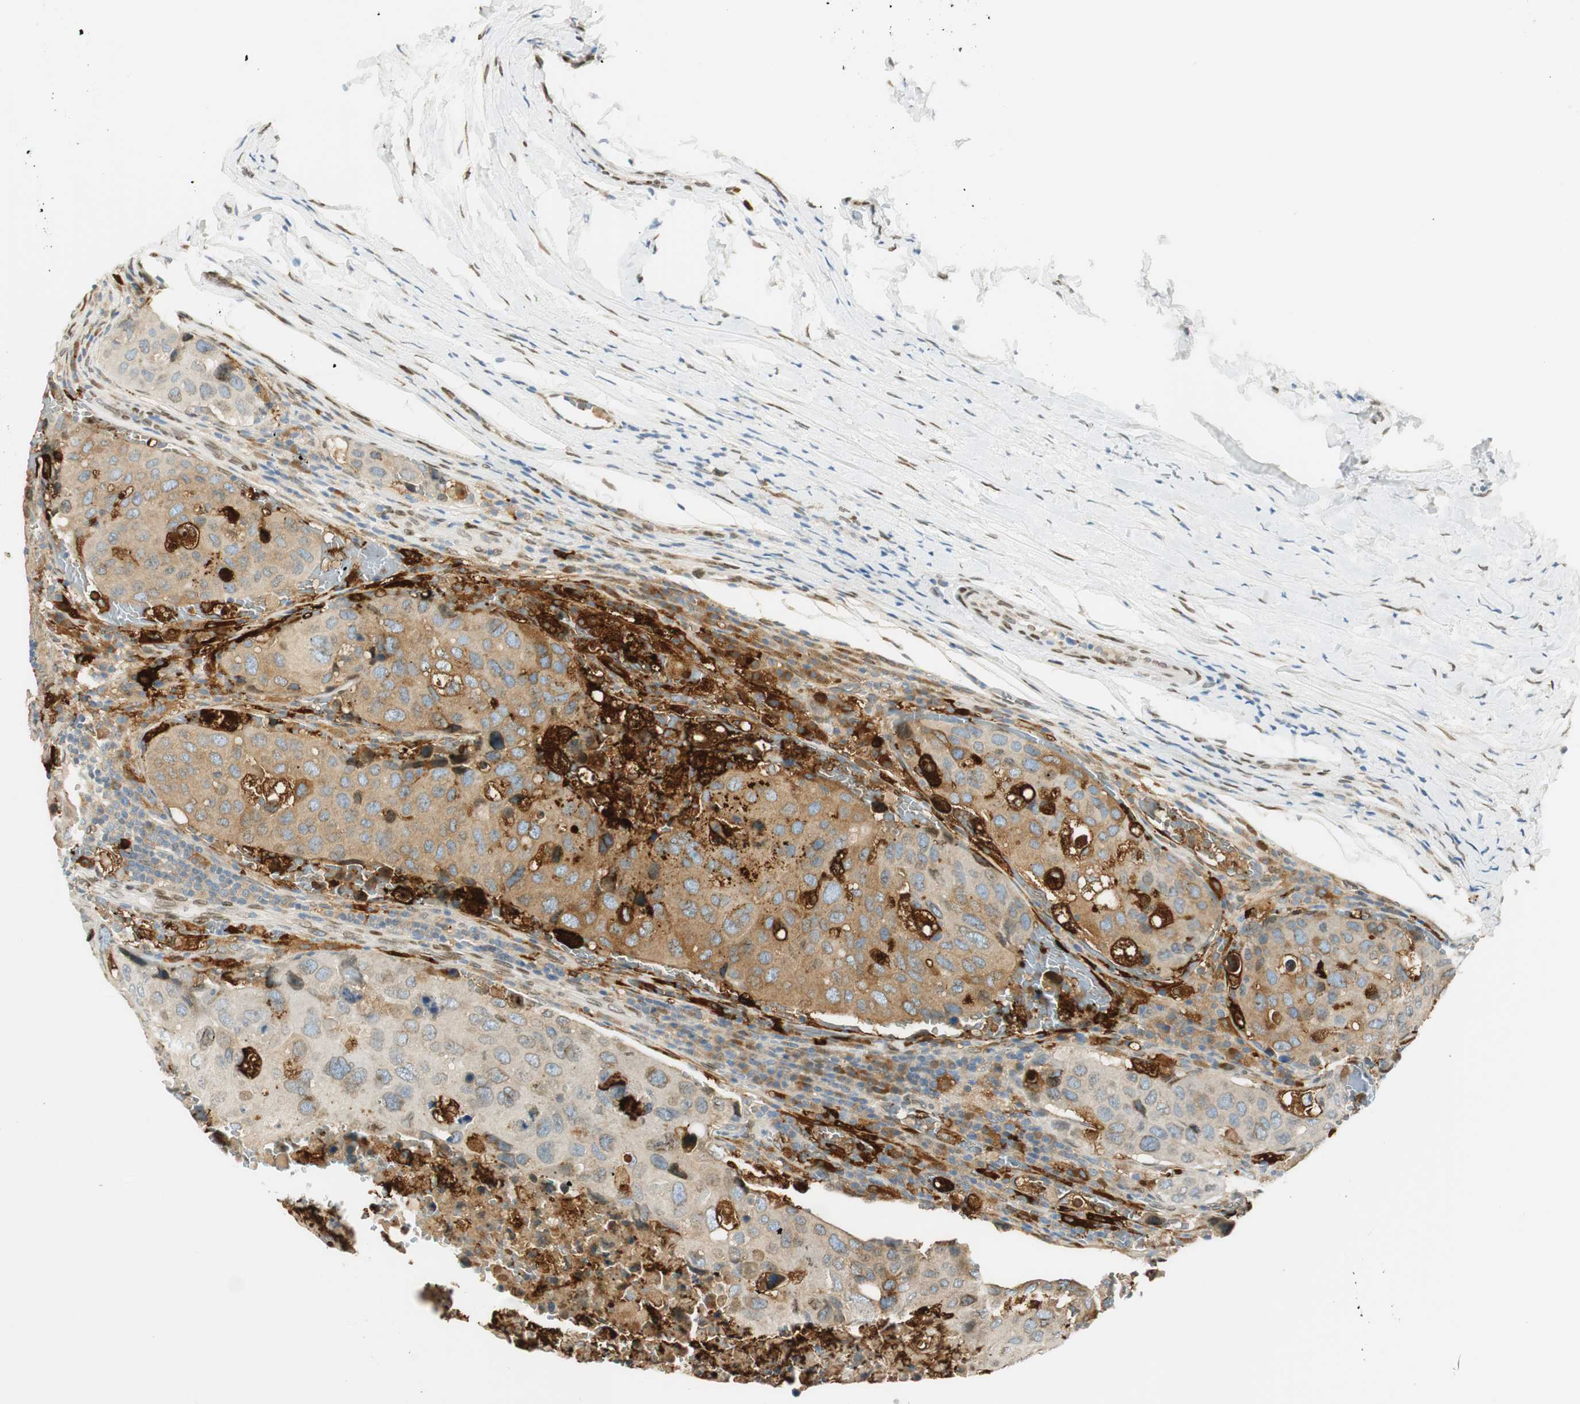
{"staining": {"intensity": "moderate", "quantity": ">75%", "location": "cytoplasmic/membranous"}, "tissue": "urothelial cancer", "cell_type": "Tumor cells", "image_type": "cancer", "snomed": [{"axis": "morphology", "description": "Urothelial carcinoma, High grade"}, {"axis": "topography", "description": "Lymph node"}, {"axis": "topography", "description": "Urinary bladder"}], "caption": "Urothelial cancer stained with immunohistochemistry (IHC) exhibits moderate cytoplasmic/membranous positivity in about >75% of tumor cells.", "gene": "TMEM260", "patient": {"sex": "male", "age": 51}}